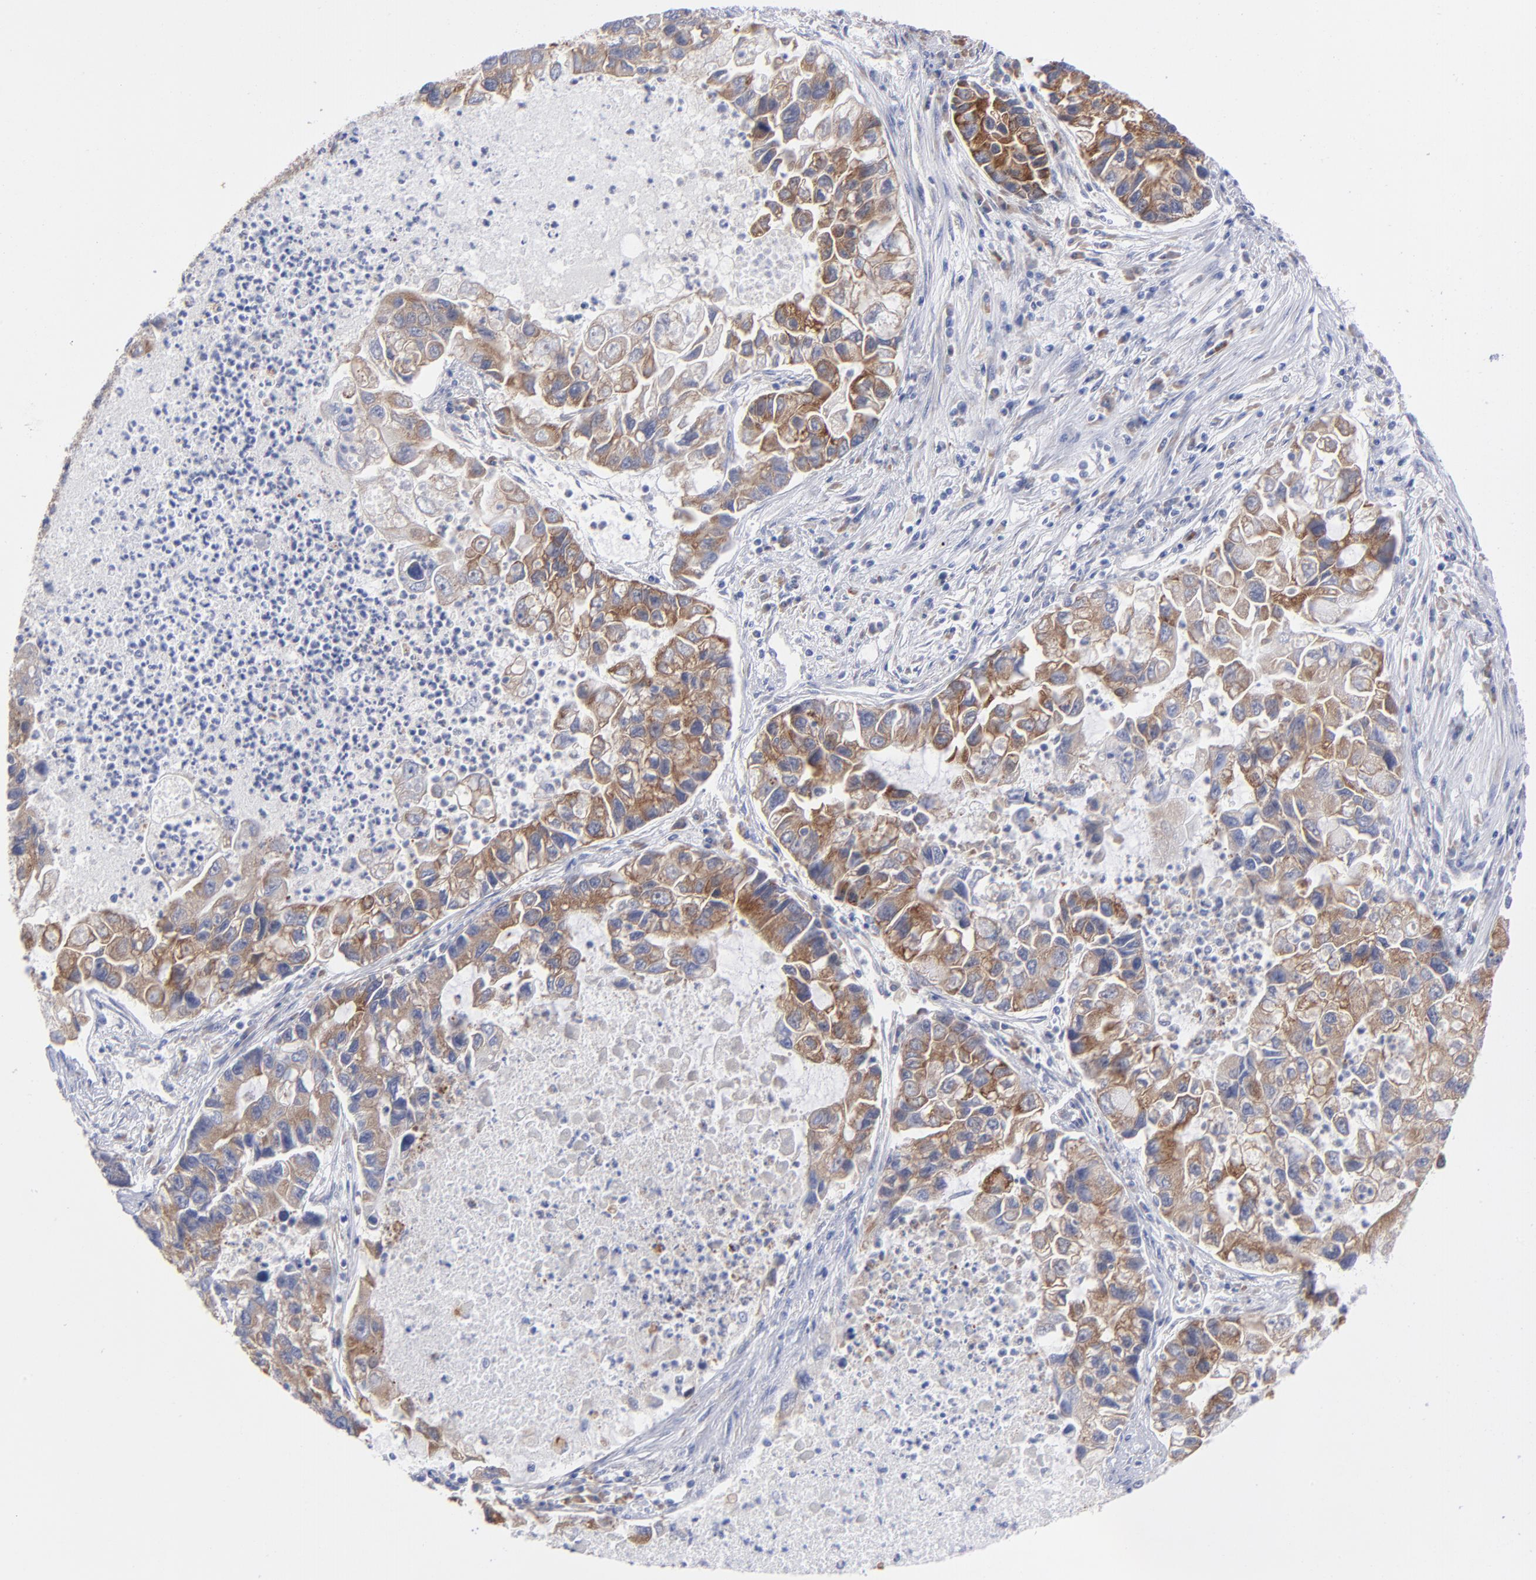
{"staining": {"intensity": "strong", "quantity": ">75%", "location": "cytoplasmic/membranous"}, "tissue": "lung cancer", "cell_type": "Tumor cells", "image_type": "cancer", "snomed": [{"axis": "morphology", "description": "Adenocarcinoma, NOS"}, {"axis": "topography", "description": "Lung"}], "caption": "A high-resolution micrograph shows immunohistochemistry staining of adenocarcinoma (lung), which displays strong cytoplasmic/membranous staining in about >75% of tumor cells.", "gene": "EIF2AK2", "patient": {"sex": "female", "age": 51}}